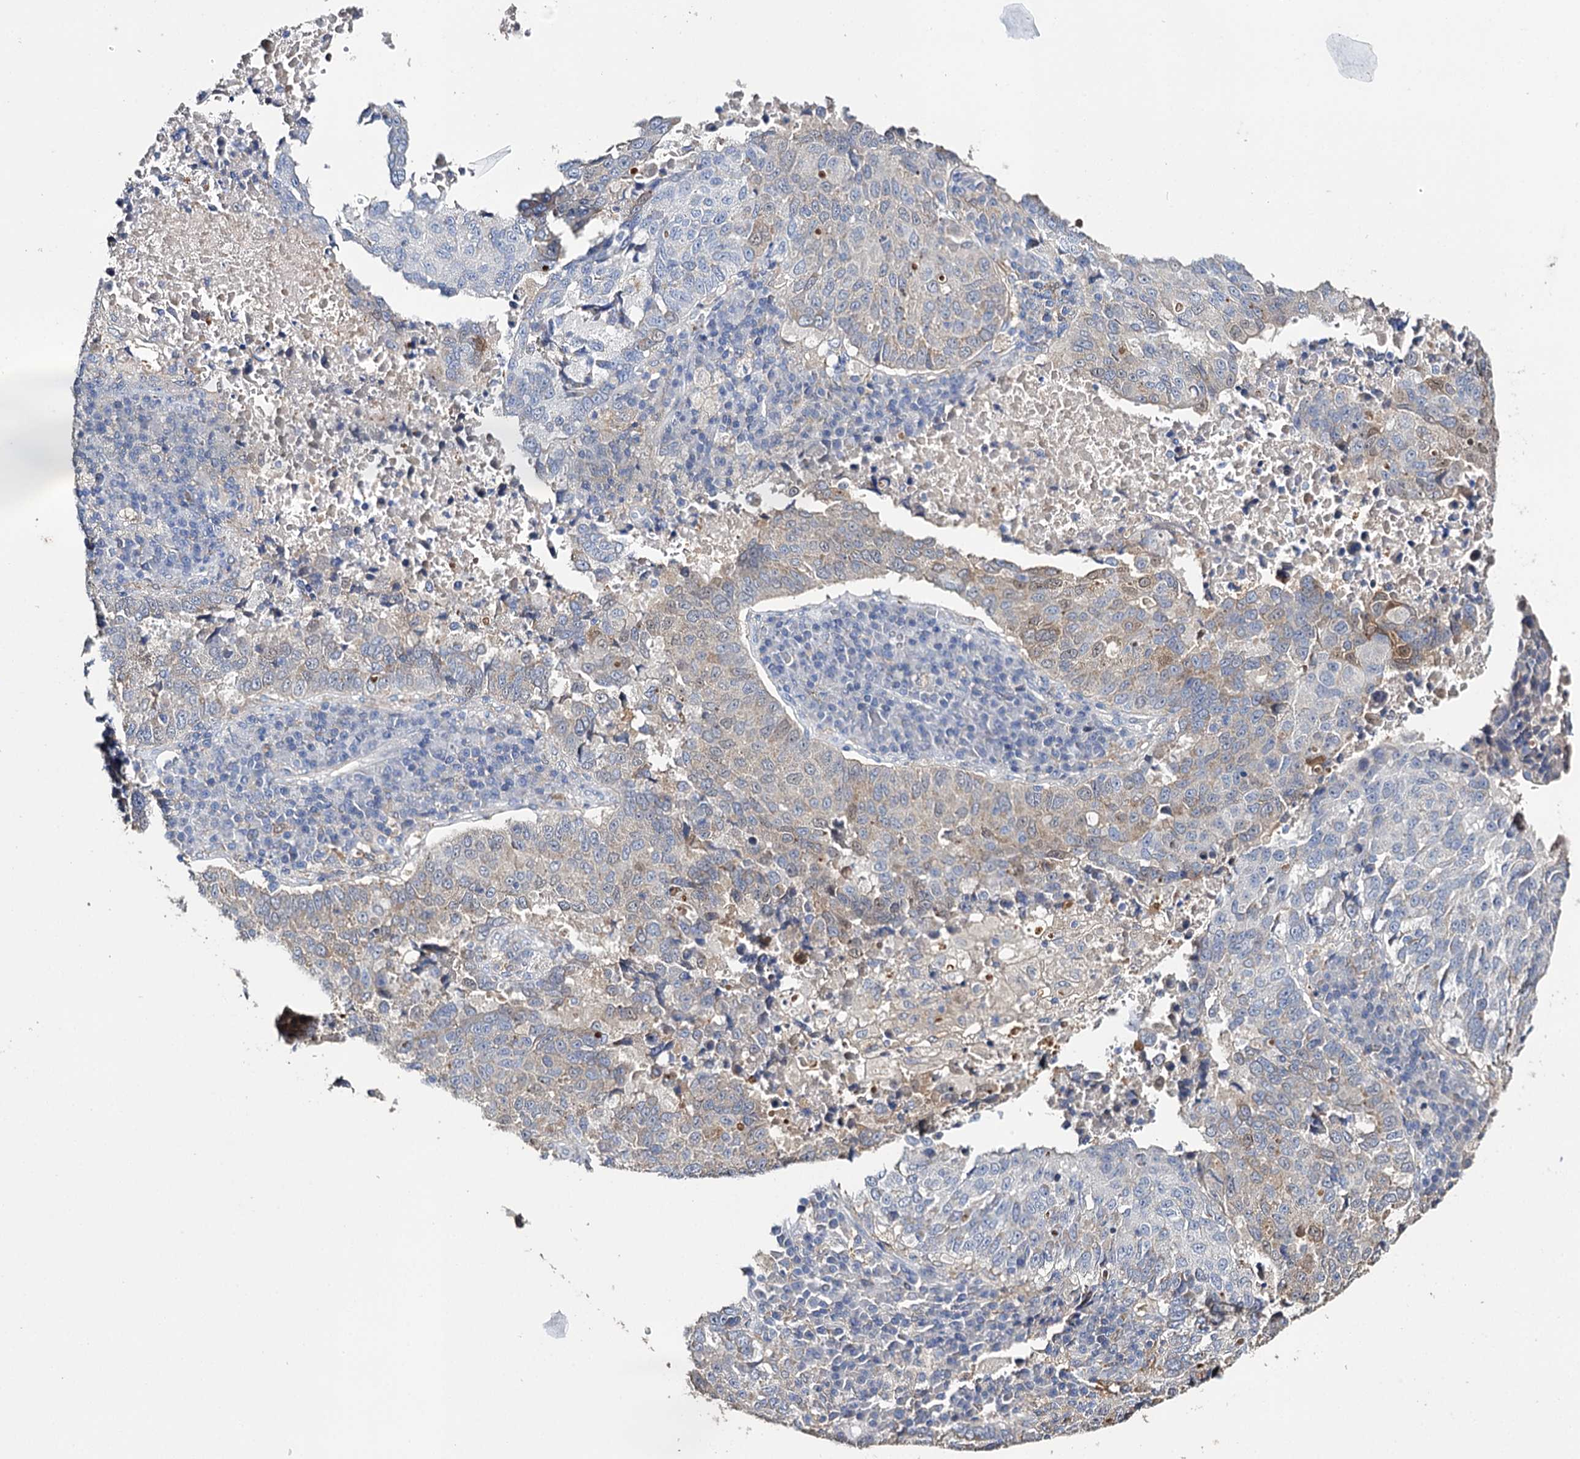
{"staining": {"intensity": "moderate", "quantity": "25%-75%", "location": "cytoplasmic/membranous"}, "tissue": "lung cancer", "cell_type": "Tumor cells", "image_type": "cancer", "snomed": [{"axis": "morphology", "description": "Squamous cell carcinoma, NOS"}, {"axis": "topography", "description": "Lung"}], "caption": "DAB (3,3'-diaminobenzidine) immunohistochemical staining of lung cancer shows moderate cytoplasmic/membranous protein expression in about 25%-75% of tumor cells. The staining is performed using DAB (3,3'-diaminobenzidine) brown chromogen to label protein expression. The nuclei are counter-stained blue using hematoxylin.", "gene": "DNAH6", "patient": {"sex": "male", "age": 73}}